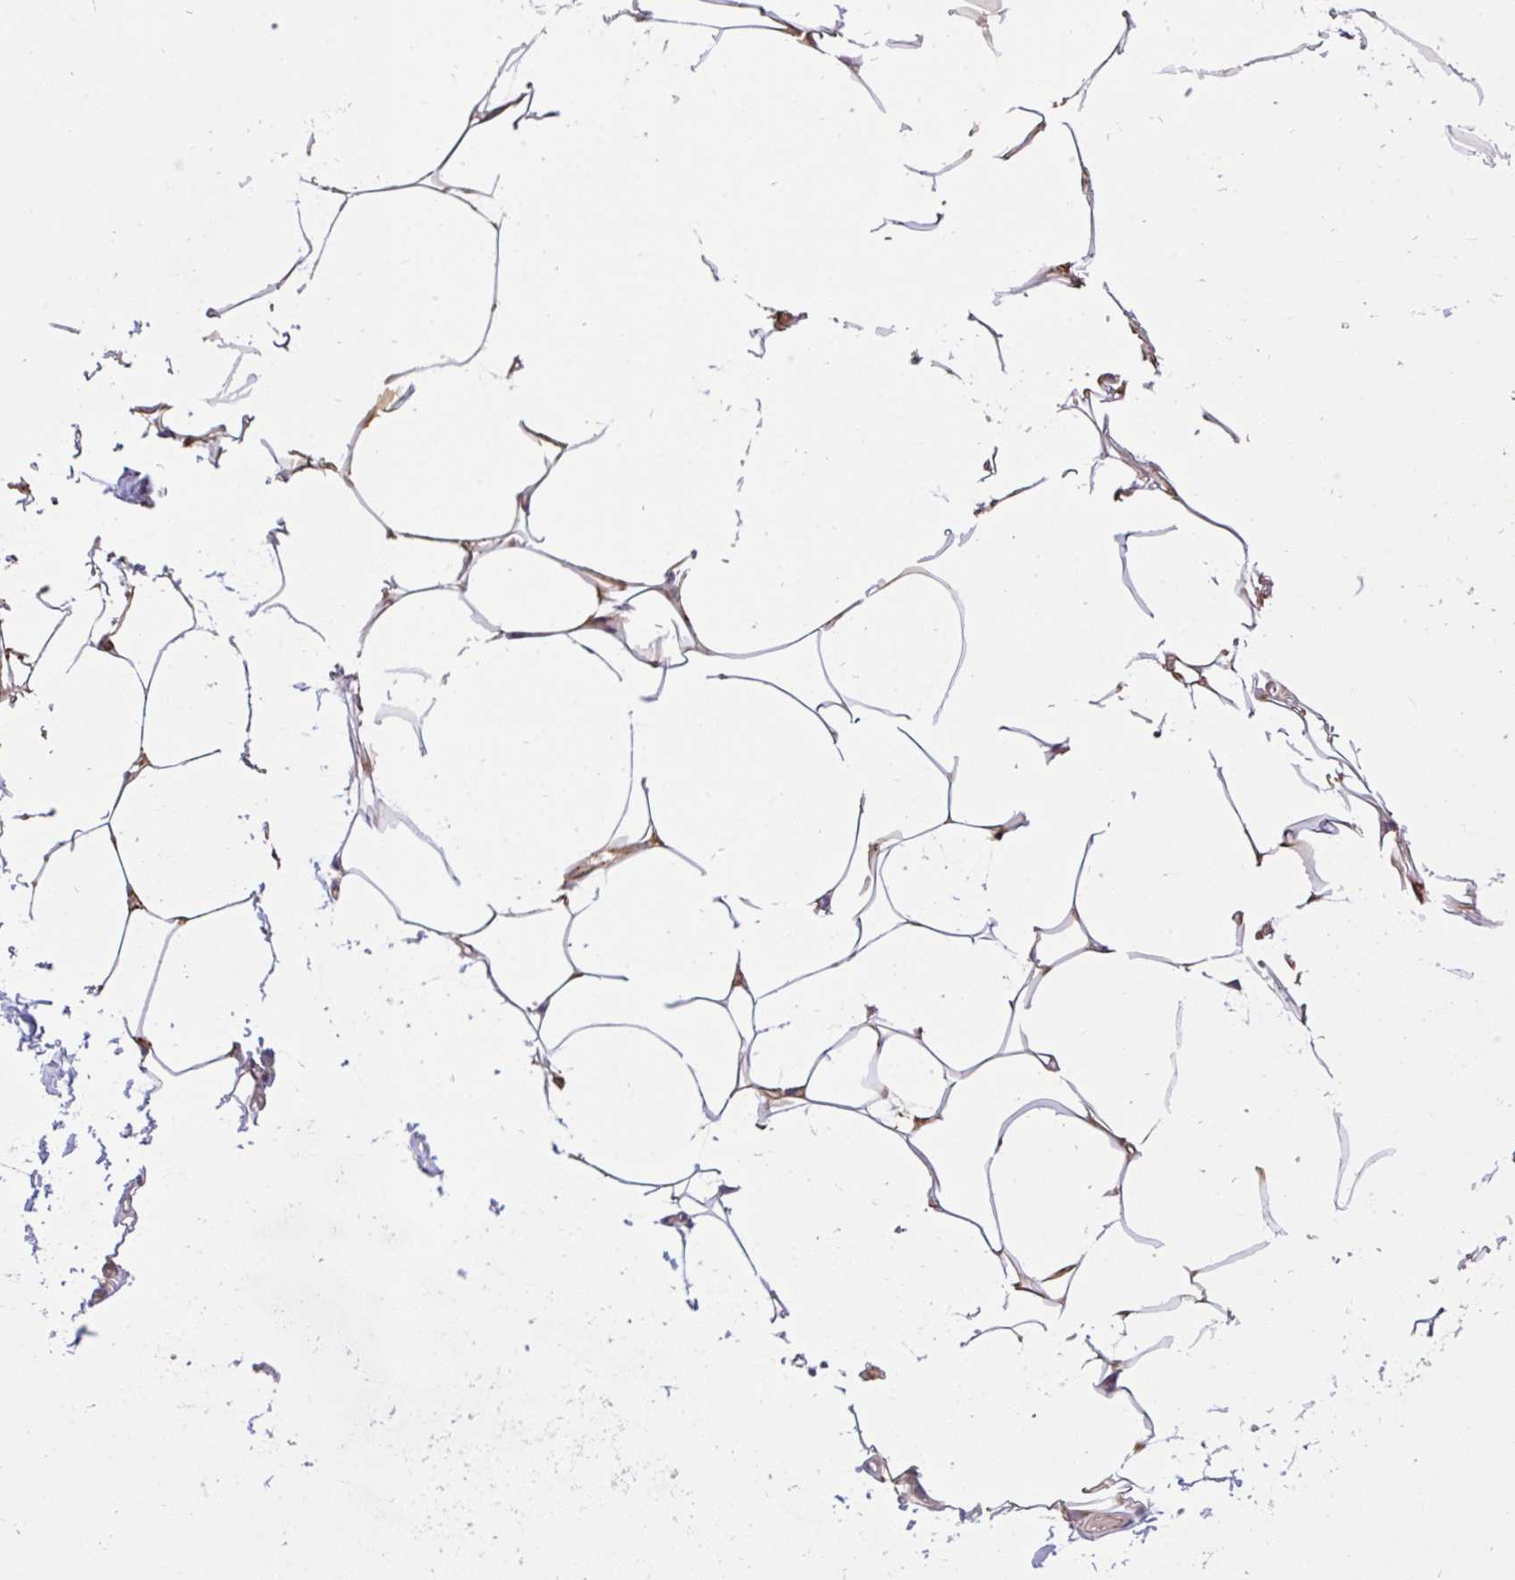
{"staining": {"intensity": "negative", "quantity": "none", "location": "none"}, "tissue": "adipose tissue", "cell_type": "Adipocytes", "image_type": "normal", "snomed": [{"axis": "morphology", "description": "Normal tissue, NOS"}, {"axis": "topography", "description": "Skin"}, {"axis": "topography", "description": "Peripheral nerve tissue"}], "caption": "Immunohistochemical staining of normal adipose tissue exhibits no significant staining in adipocytes. The staining was performed using DAB to visualize the protein expression in brown, while the nuclei were stained in blue with hematoxylin (Magnification: 20x).", "gene": "ERI1", "patient": {"sex": "female", "age": 45}}